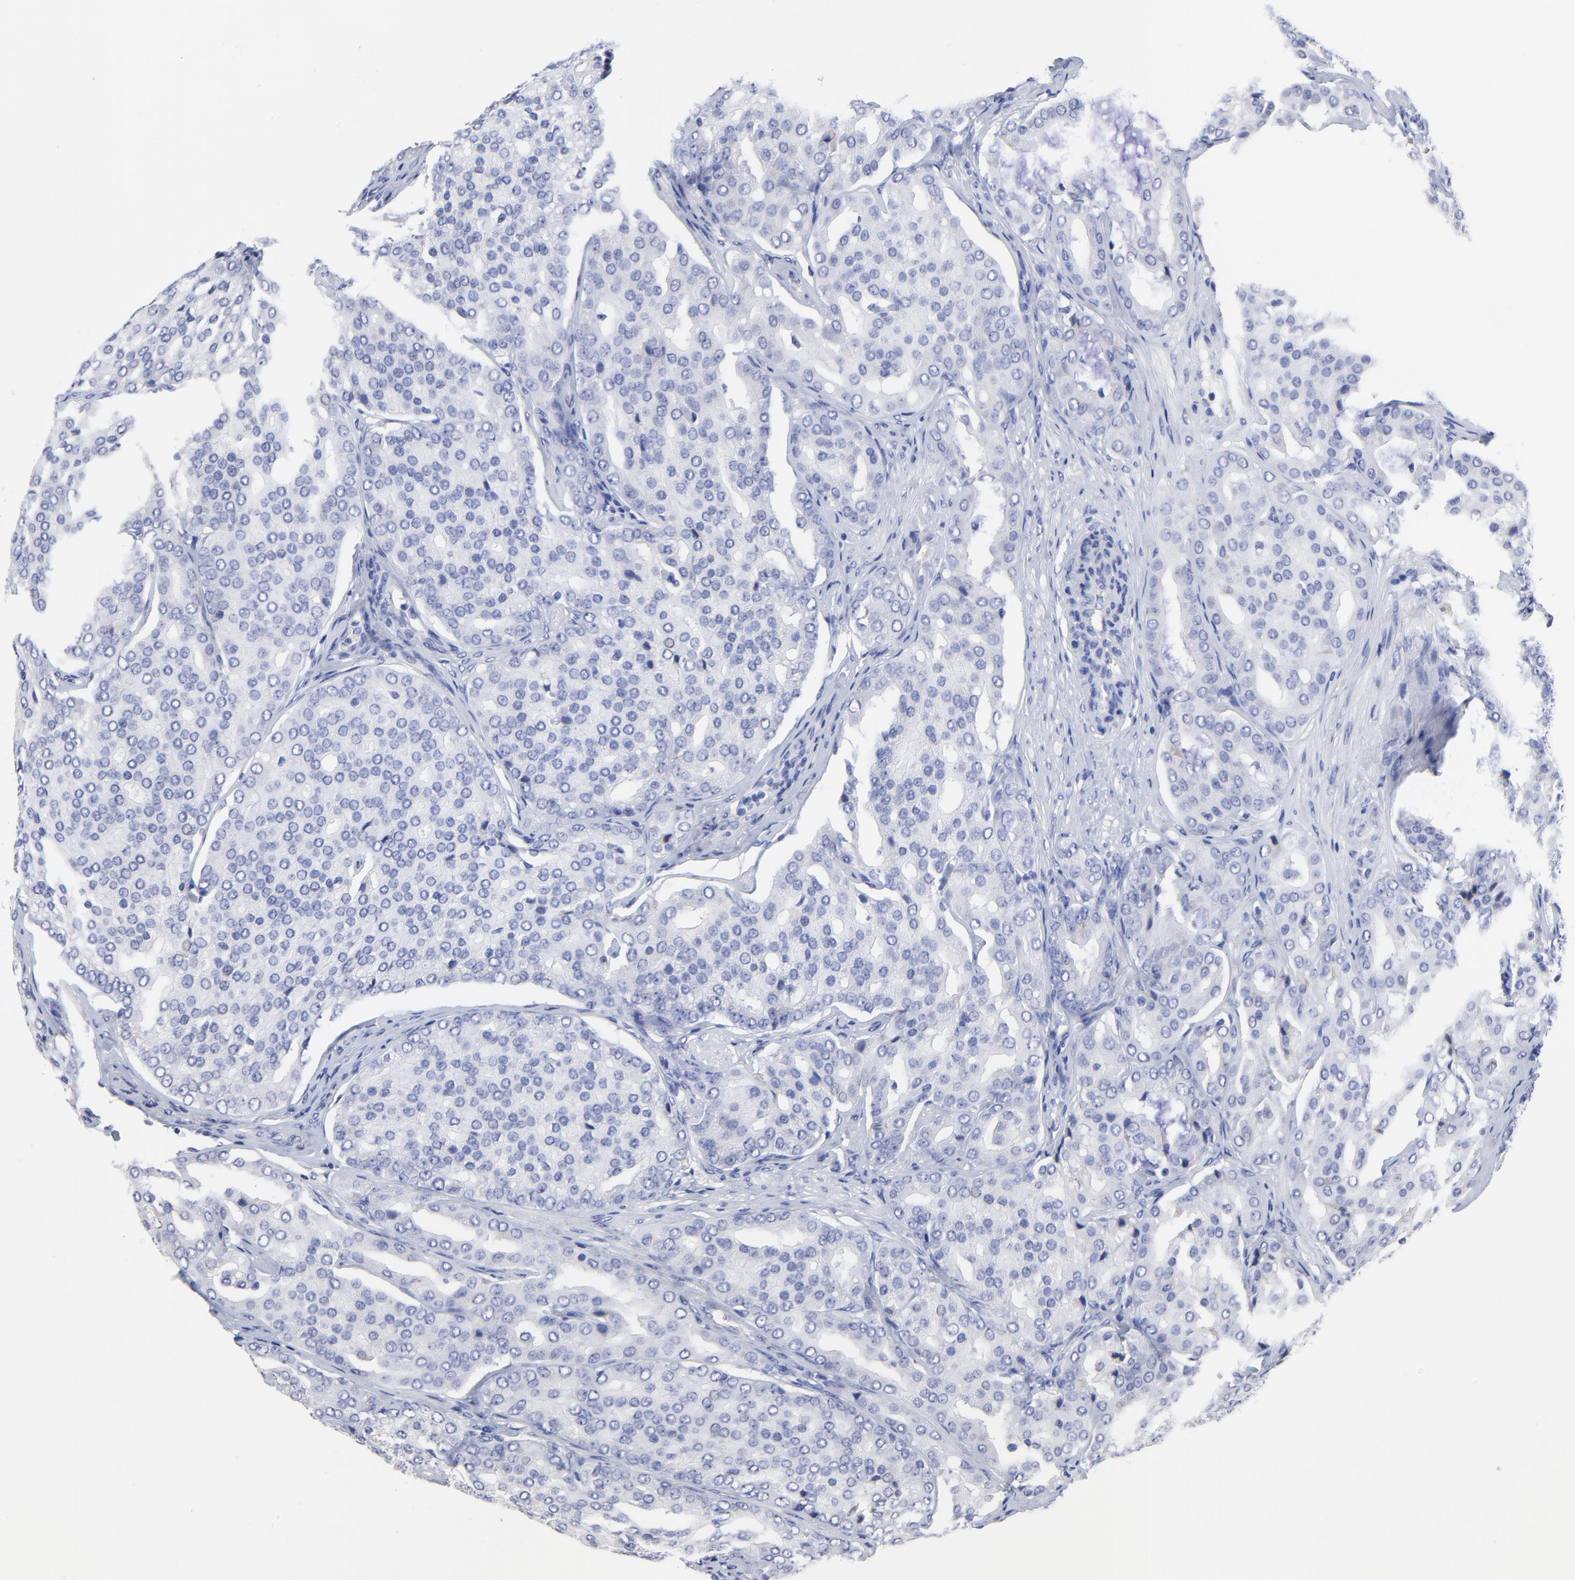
{"staining": {"intensity": "negative", "quantity": "none", "location": "none"}, "tissue": "prostate cancer", "cell_type": "Tumor cells", "image_type": "cancer", "snomed": [{"axis": "morphology", "description": "Adenocarcinoma, High grade"}, {"axis": "topography", "description": "Prostate"}], "caption": "DAB immunohistochemical staining of prostate adenocarcinoma (high-grade) shows no significant positivity in tumor cells.", "gene": "LAX1", "patient": {"sex": "male", "age": 64}}